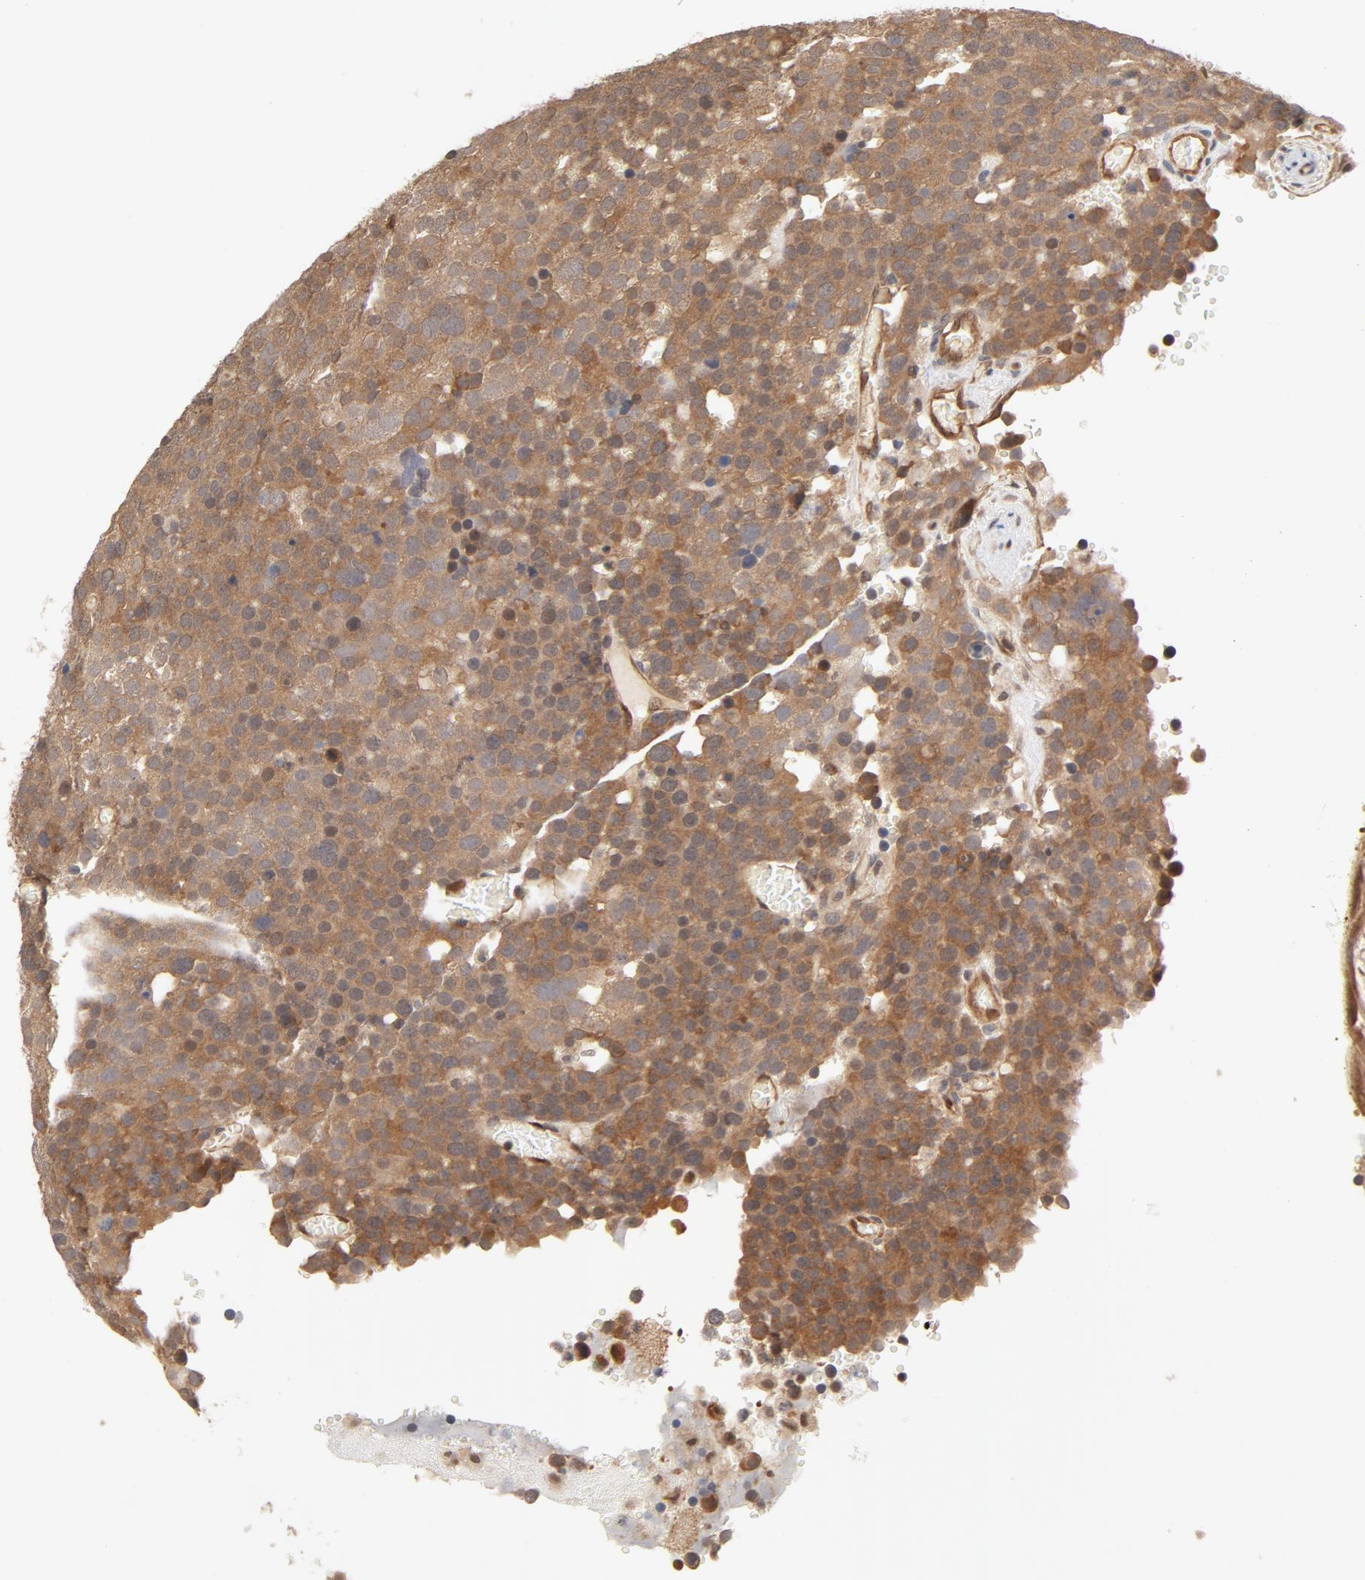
{"staining": {"intensity": "moderate", "quantity": ">75%", "location": "cytoplasmic/membranous"}, "tissue": "testis cancer", "cell_type": "Tumor cells", "image_type": "cancer", "snomed": [{"axis": "morphology", "description": "Seminoma, NOS"}, {"axis": "topography", "description": "Testis"}], "caption": "Seminoma (testis) stained for a protein (brown) shows moderate cytoplasmic/membranous positive expression in about >75% of tumor cells.", "gene": "CDC37", "patient": {"sex": "male", "age": 71}}